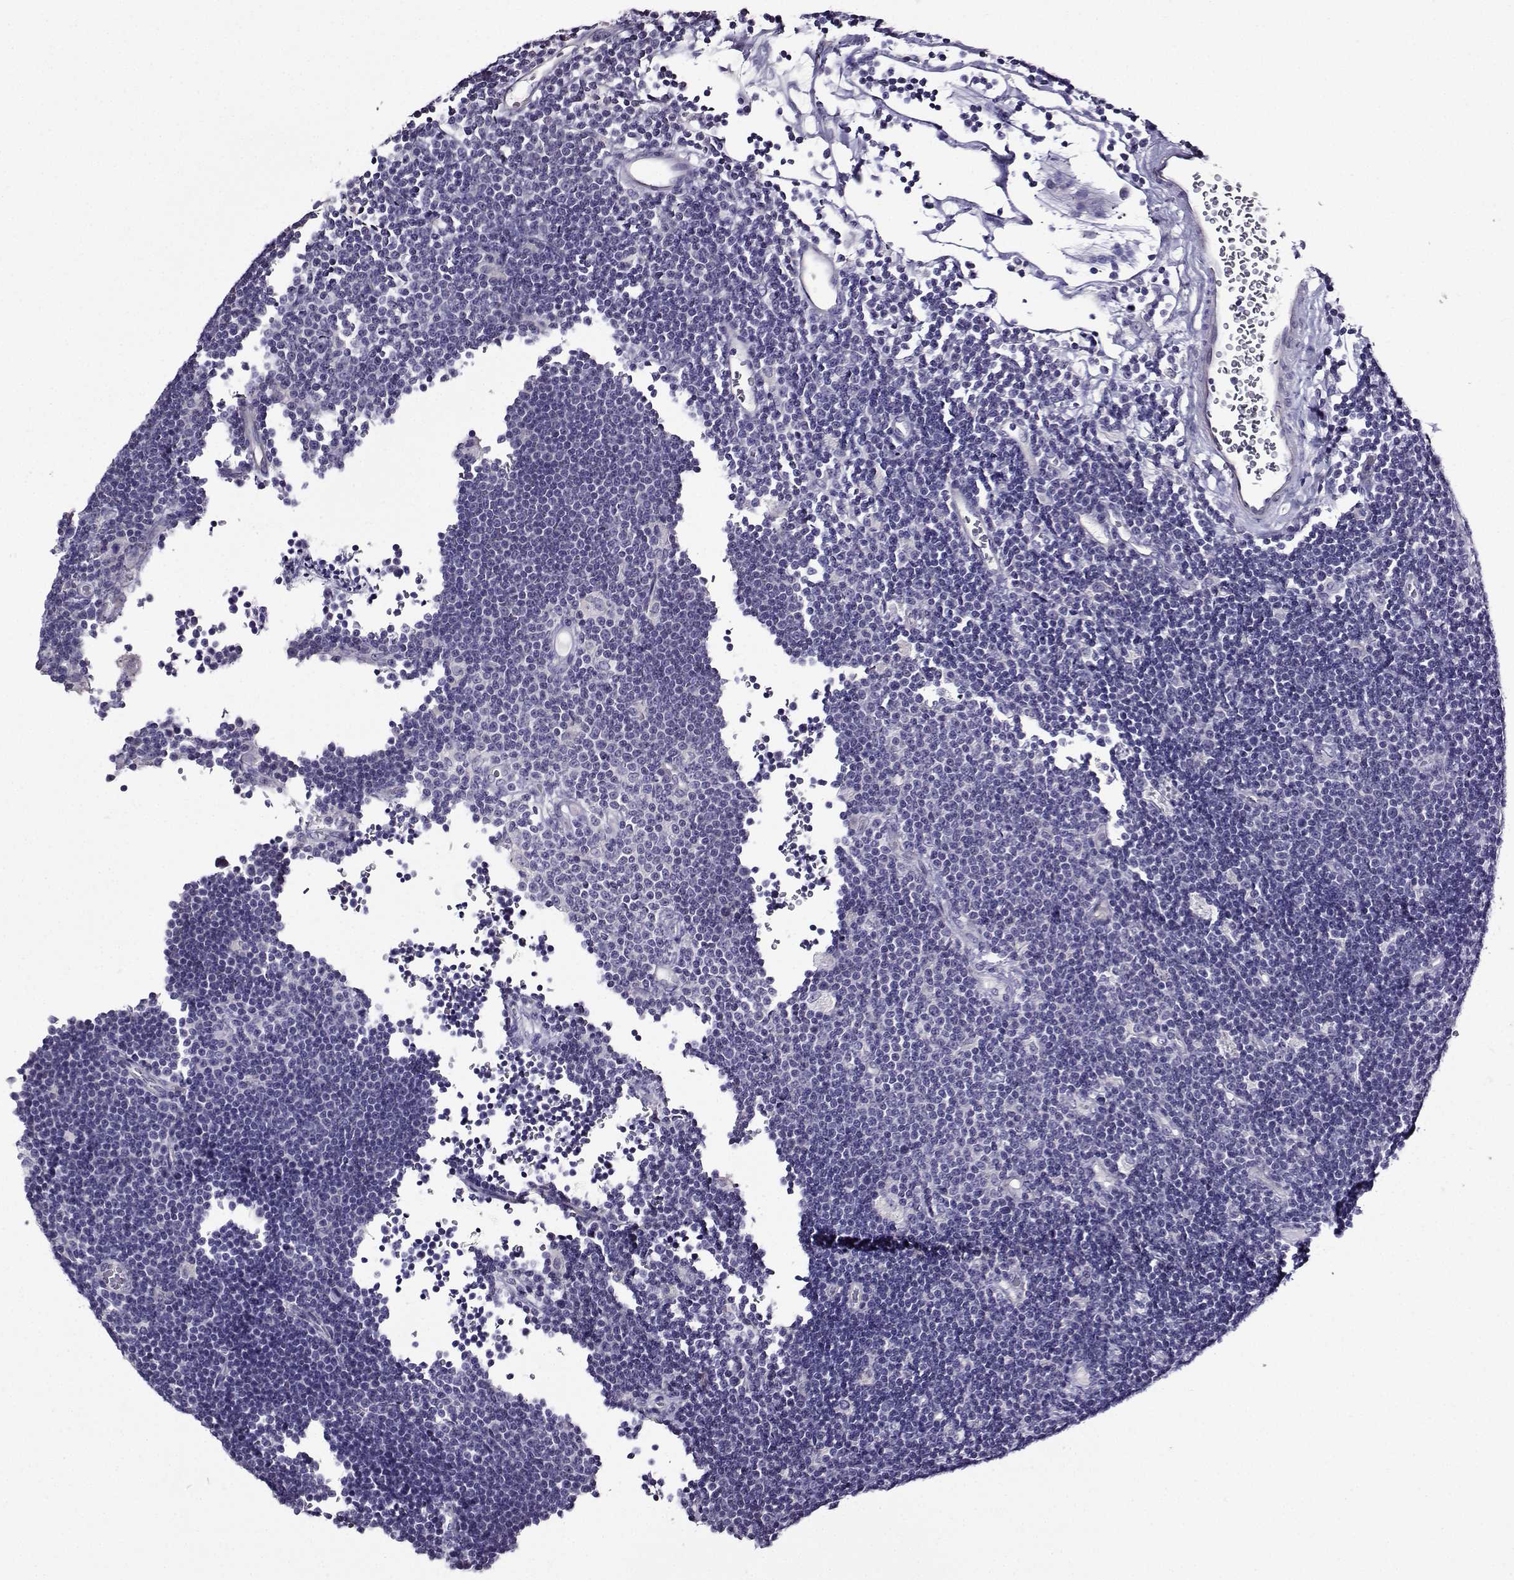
{"staining": {"intensity": "negative", "quantity": "none", "location": "none"}, "tissue": "lymphoma", "cell_type": "Tumor cells", "image_type": "cancer", "snomed": [{"axis": "morphology", "description": "Malignant lymphoma, non-Hodgkin's type, Low grade"}, {"axis": "topography", "description": "Brain"}], "caption": "Lymphoma stained for a protein using immunohistochemistry displays no staining tumor cells.", "gene": "TMEM266", "patient": {"sex": "female", "age": 66}}